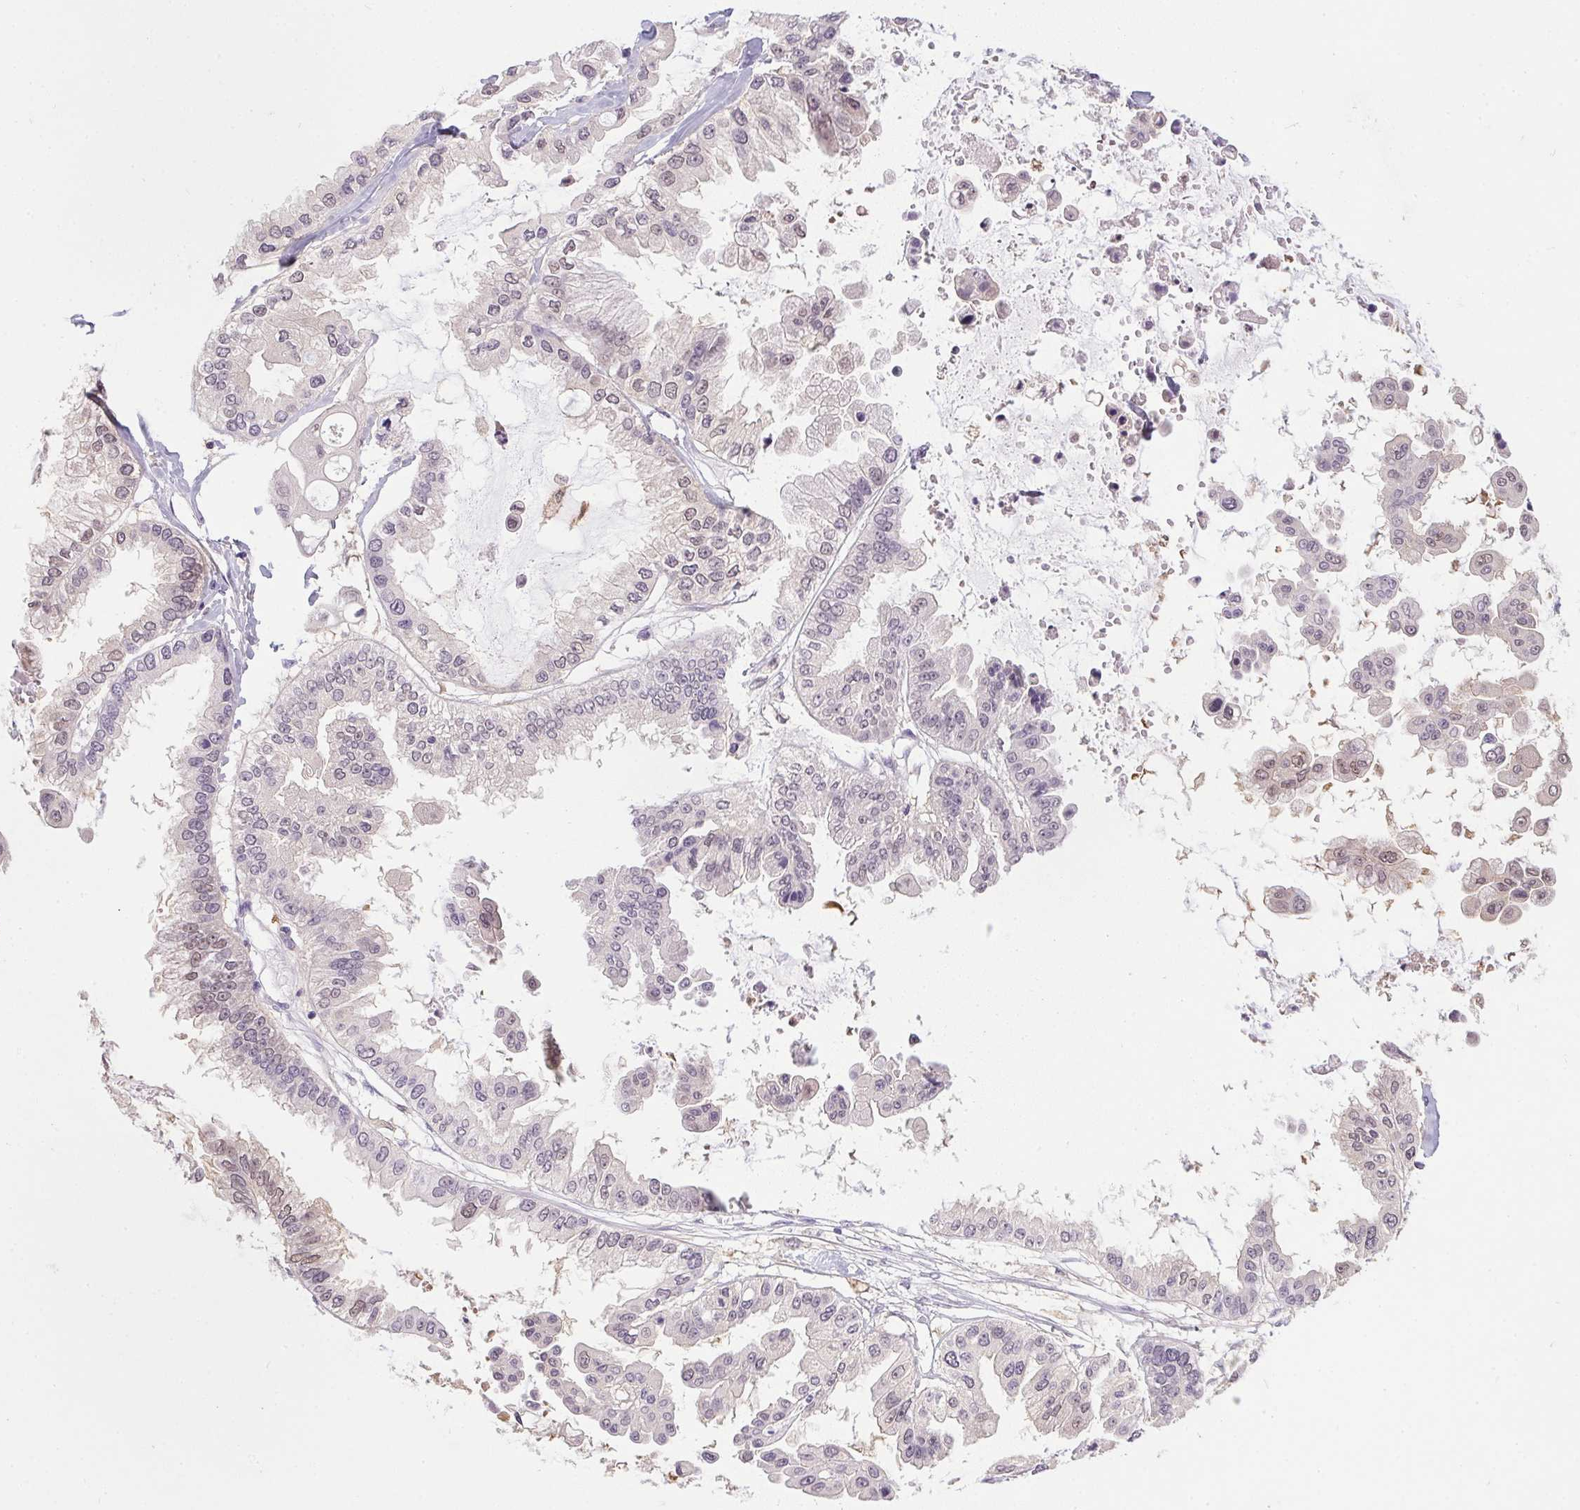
{"staining": {"intensity": "negative", "quantity": "none", "location": "none"}, "tissue": "ovarian cancer", "cell_type": "Tumor cells", "image_type": "cancer", "snomed": [{"axis": "morphology", "description": "Cystadenocarcinoma, serous, NOS"}, {"axis": "topography", "description": "Ovary"}], "caption": "This histopathology image is of ovarian cancer stained with immunohistochemistry to label a protein in brown with the nuclei are counter-stained blue. There is no expression in tumor cells.", "gene": "DNAJC5G", "patient": {"sex": "female", "age": 56}}